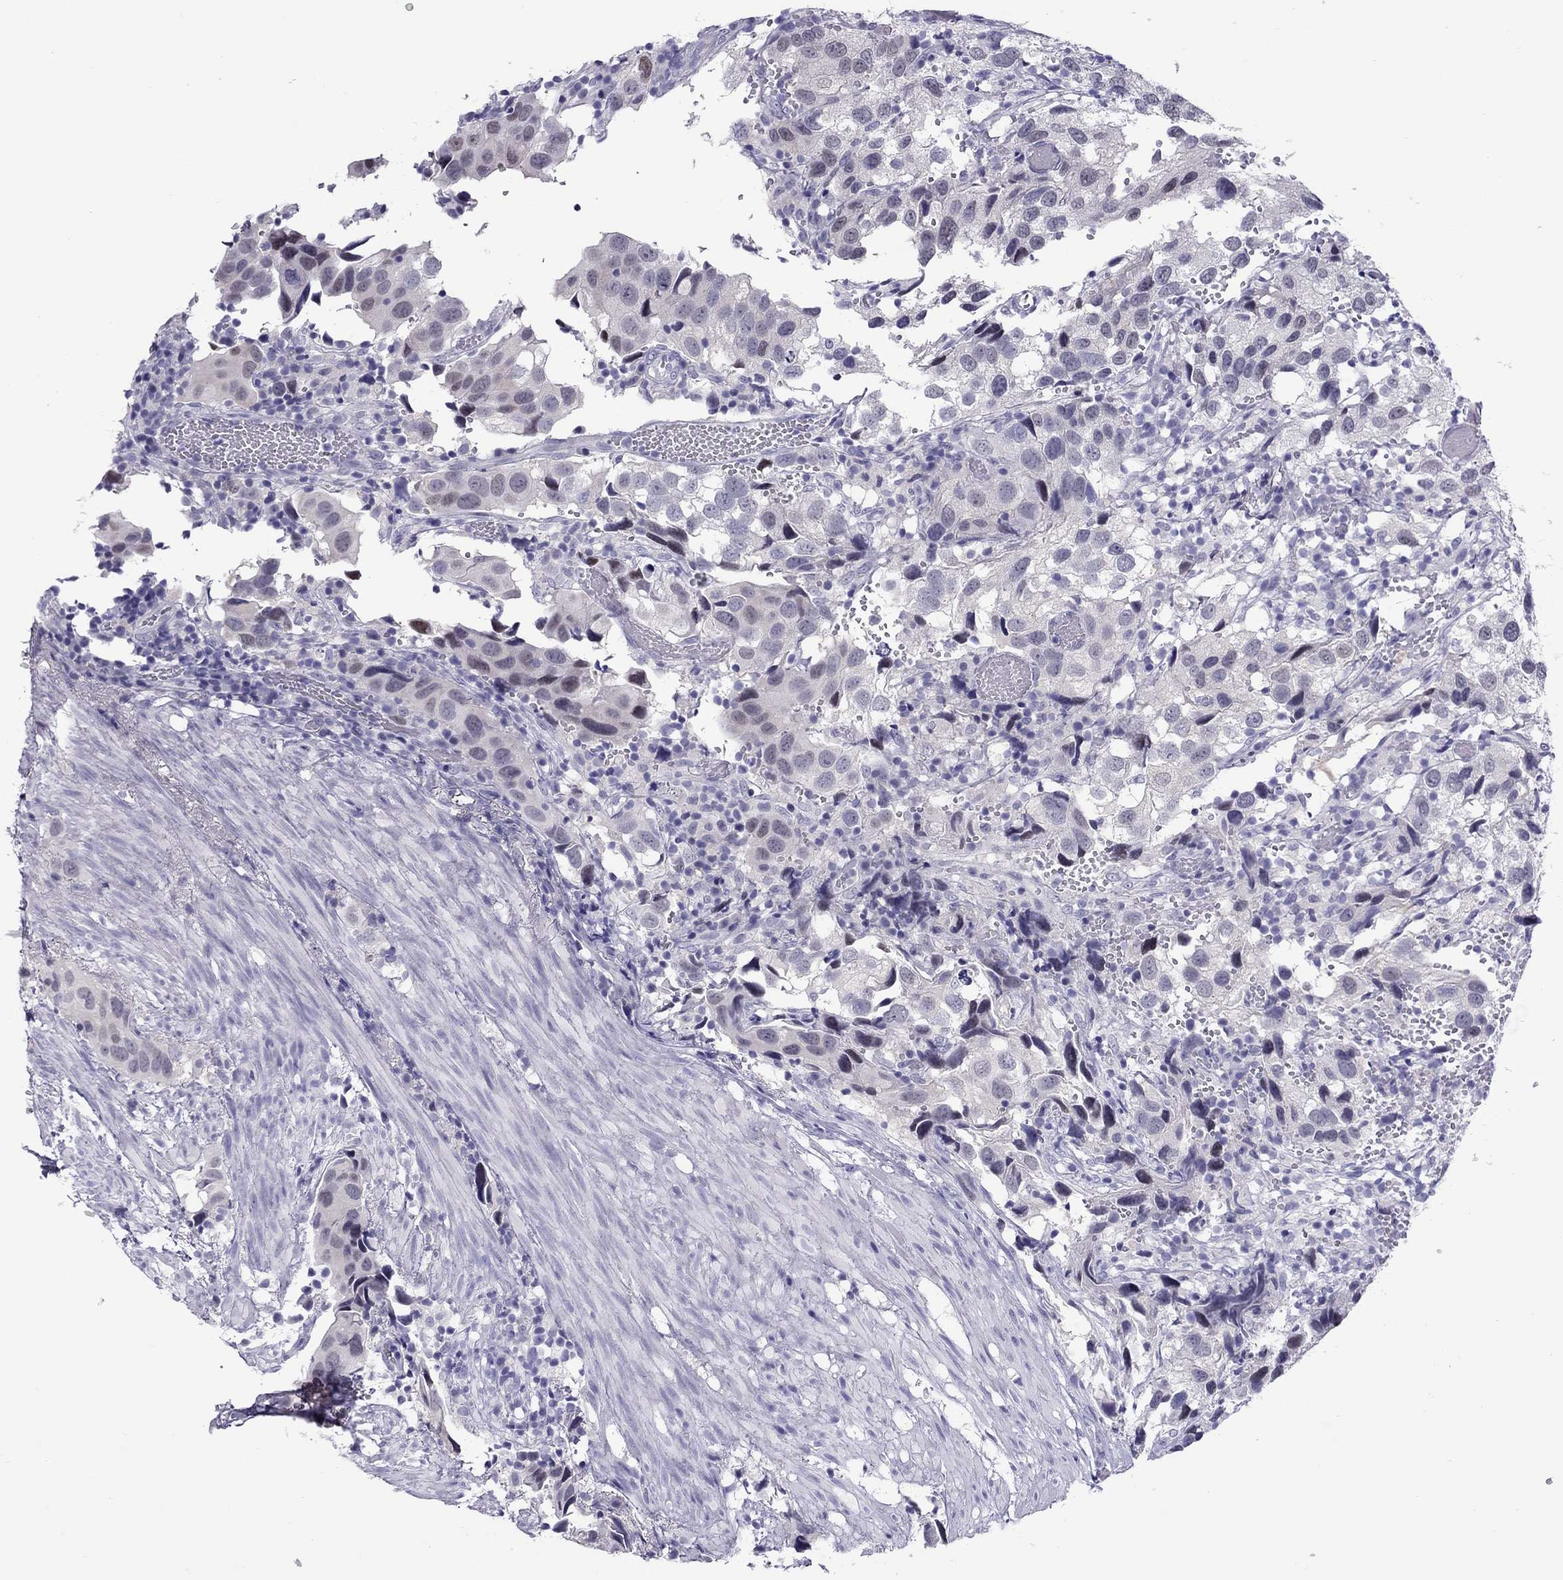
{"staining": {"intensity": "negative", "quantity": "none", "location": "none"}, "tissue": "urothelial cancer", "cell_type": "Tumor cells", "image_type": "cancer", "snomed": [{"axis": "morphology", "description": "Urothelial carcinoma, High grade"}, {"axis": "topography", "description": "Urinary bladder"}], "caption": "Photomicrograph shows no significant protein expression in tumor cells of high-grade urothelial carcinoma.", "gene": "CHRNB3", "patient": {"sex": "male", "age": 79}}